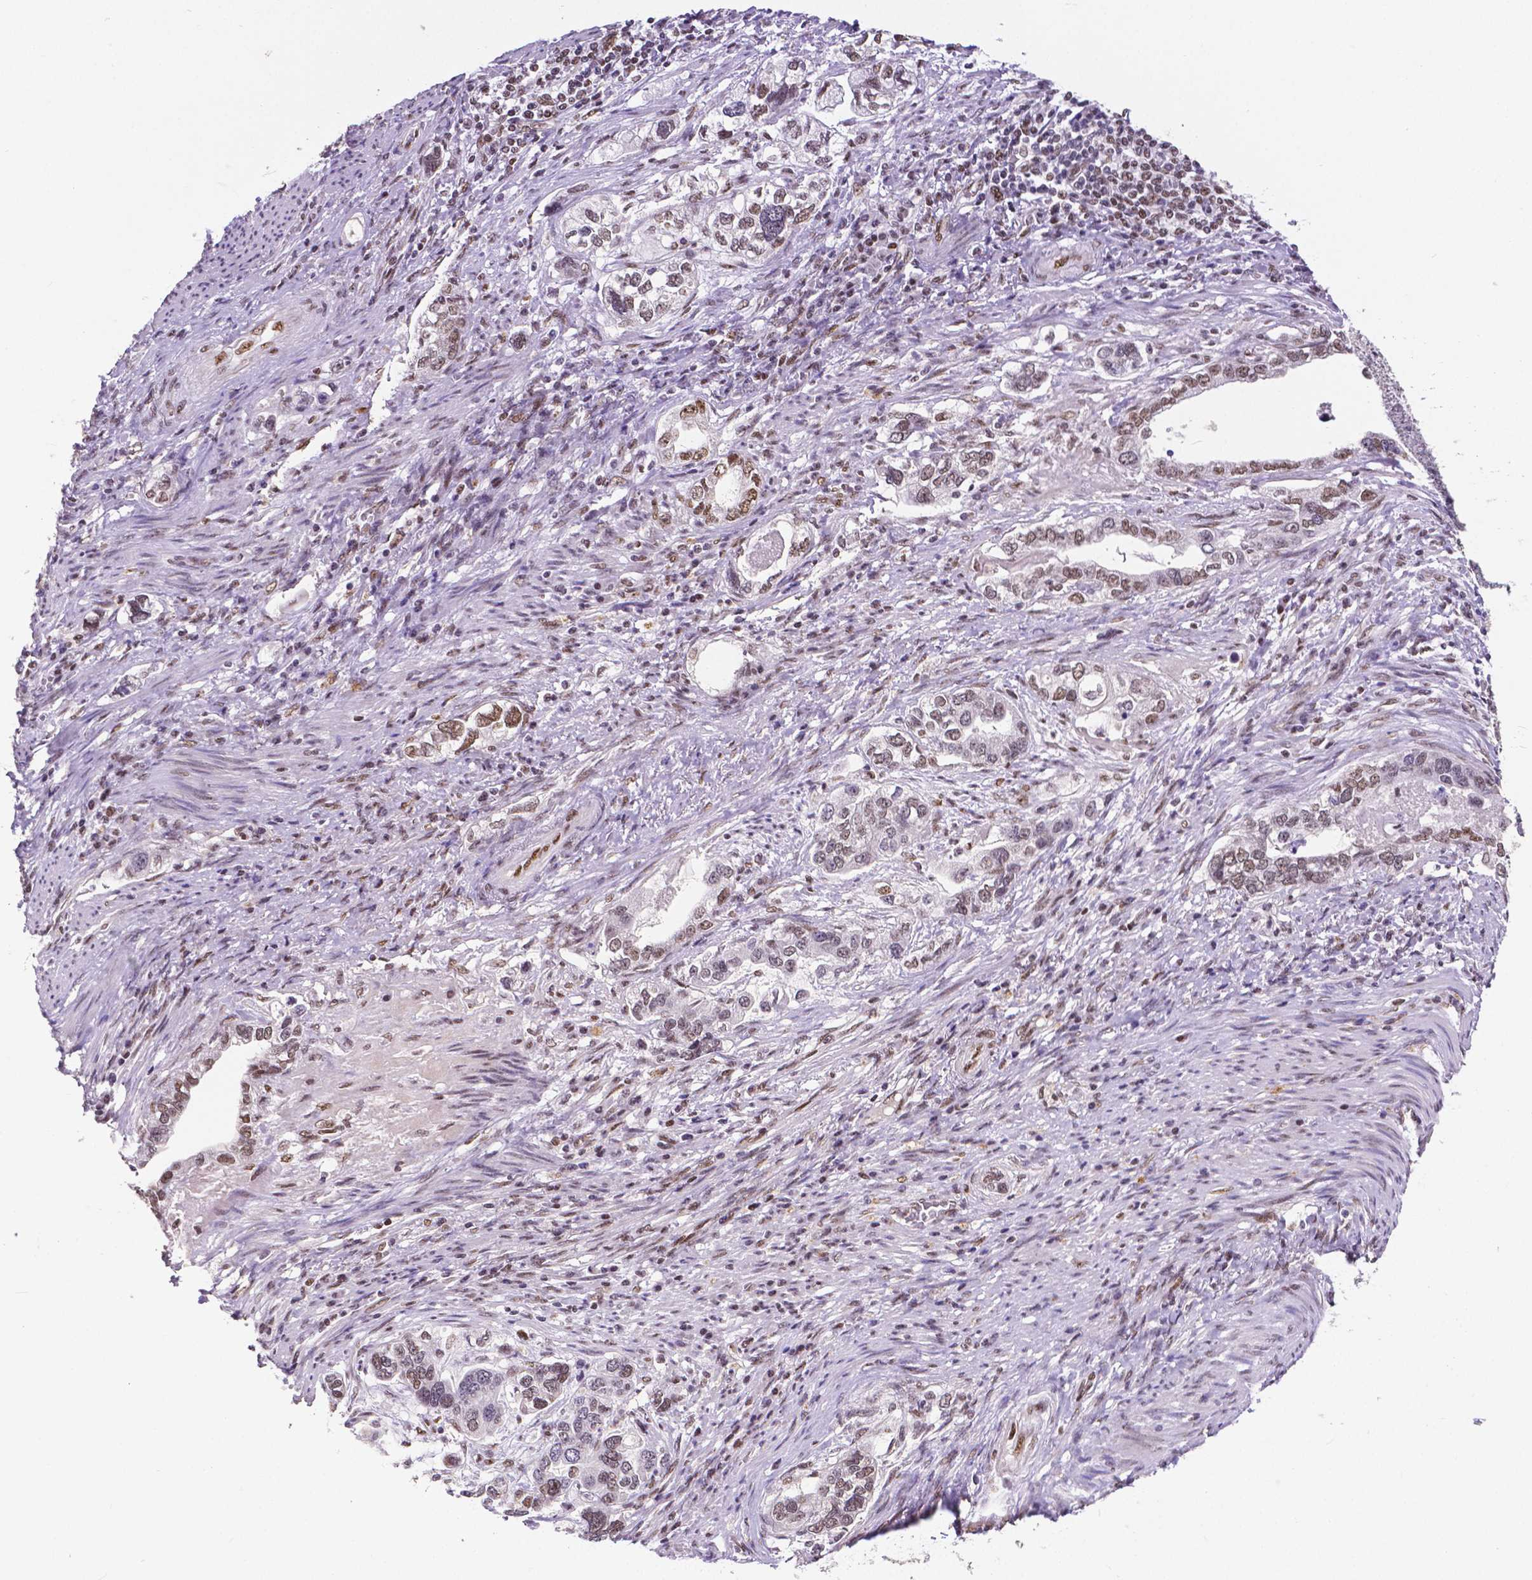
{"staining": {"intensity": "moderate", "quantity": ">75%", "location": "nuclear"}, "tissue": "stomach cancer", "cell_type": "Tumor cells", "image_type": "cancer", "snomed": [{"axis": "morphology", "description": "Adenocarcinoma, NOS"}, {"axis": "topography", "description": "Stomach, lower"}], "caption": "Stomach cancer (adenocarcinoma) tissue reveals moderate nuclear positivity in approximately >75% of tumor cells", "gene": "ATRX", "patient": {"sex": "female", "age": 93}}